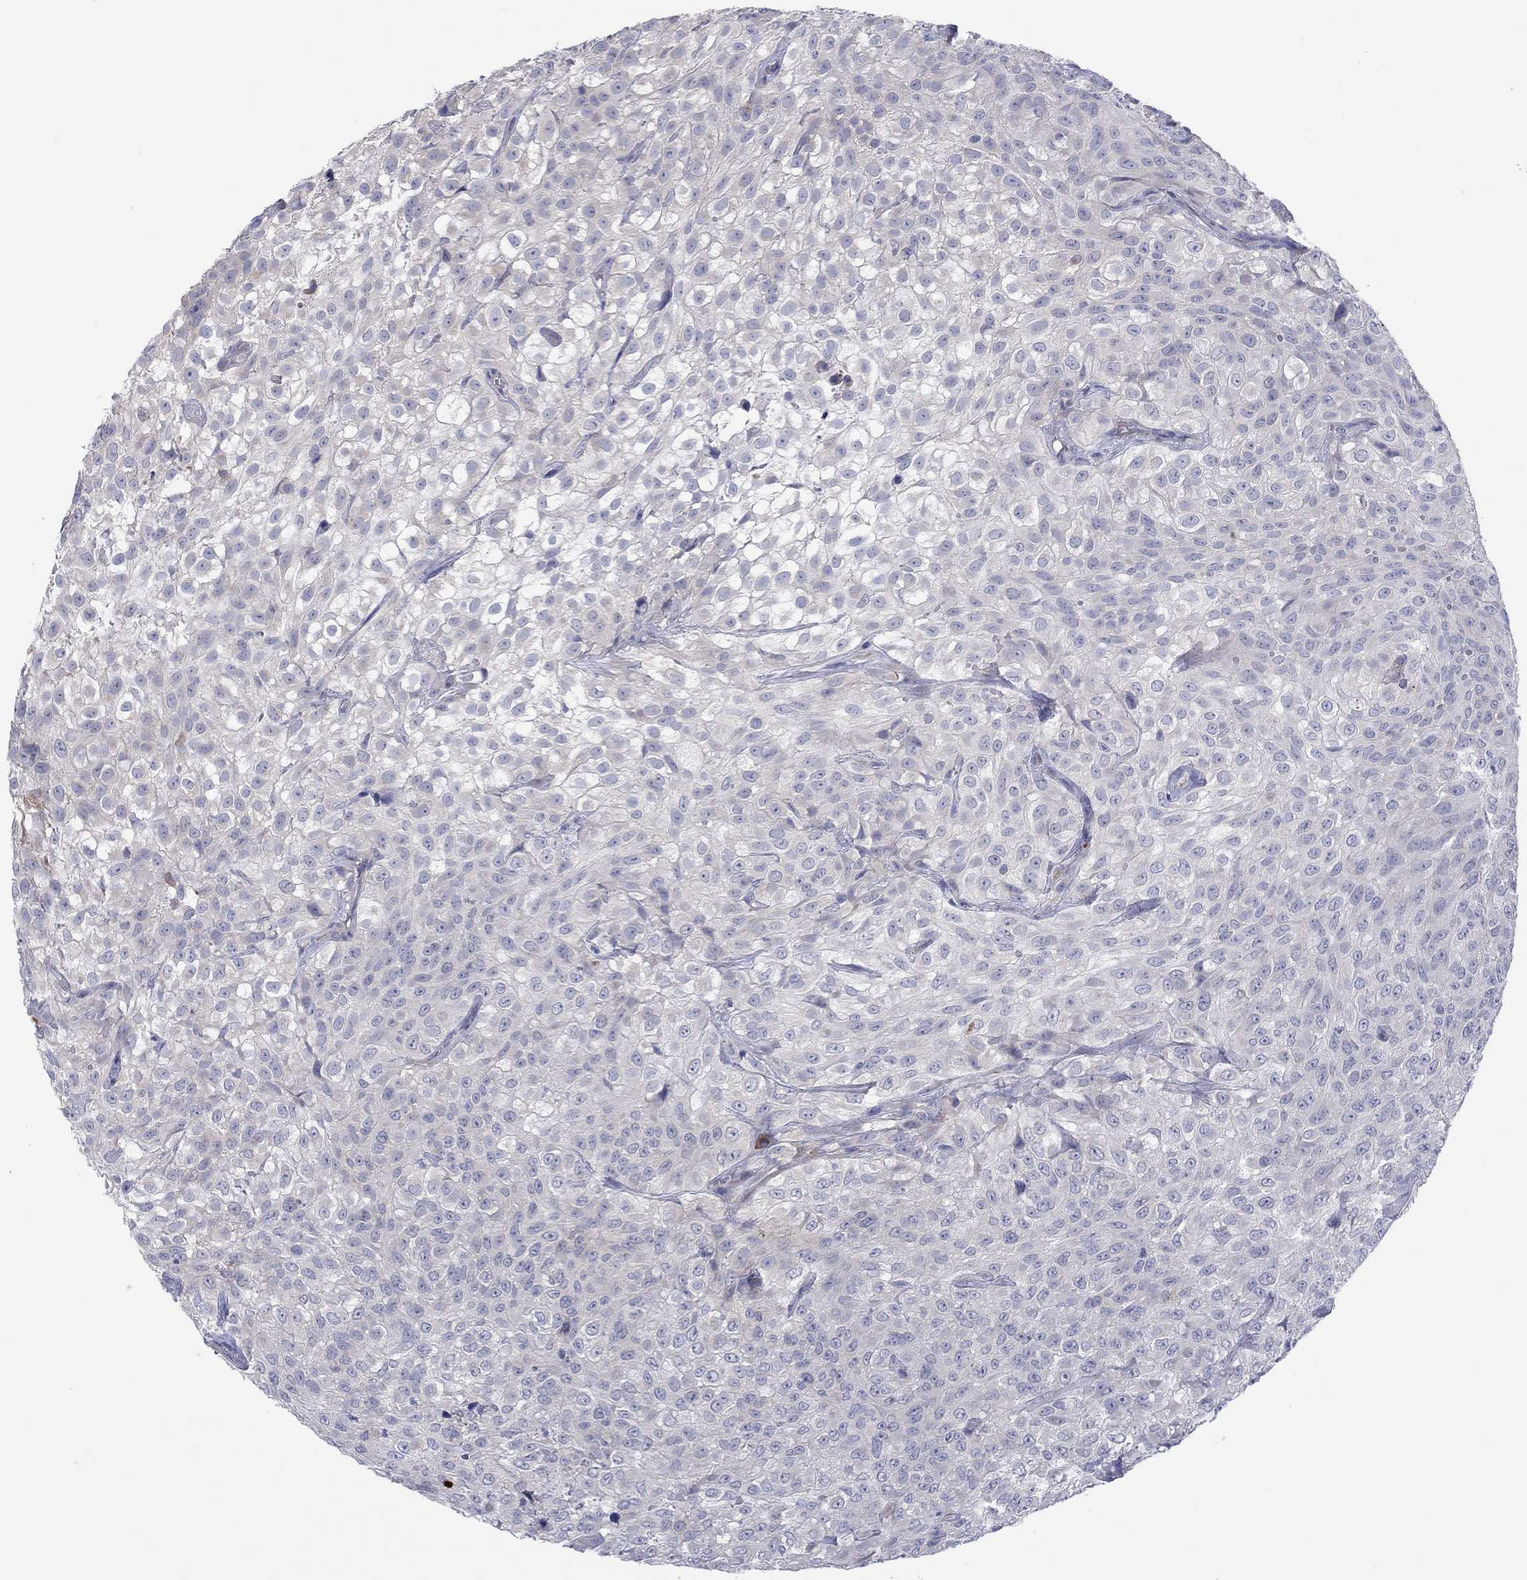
{"staining": {"intensity": "negative", "quantity": "none", "location": "none"}, "tissue": "urothelial cancer", "cell_type": "Tumor cells", "image_type": "cancer", "snomed": [{"axis": "morphology", "description": "Urothelial carcinoma, High grade"}, {"axis": "topography", "description": "Urinary bladder"}], "caption": "There is no significant positivity in tumor cells of high-grade urothelial carcinoma.", "gene": "PLCL2", "patient": {"sex": "male", "age": 56}}